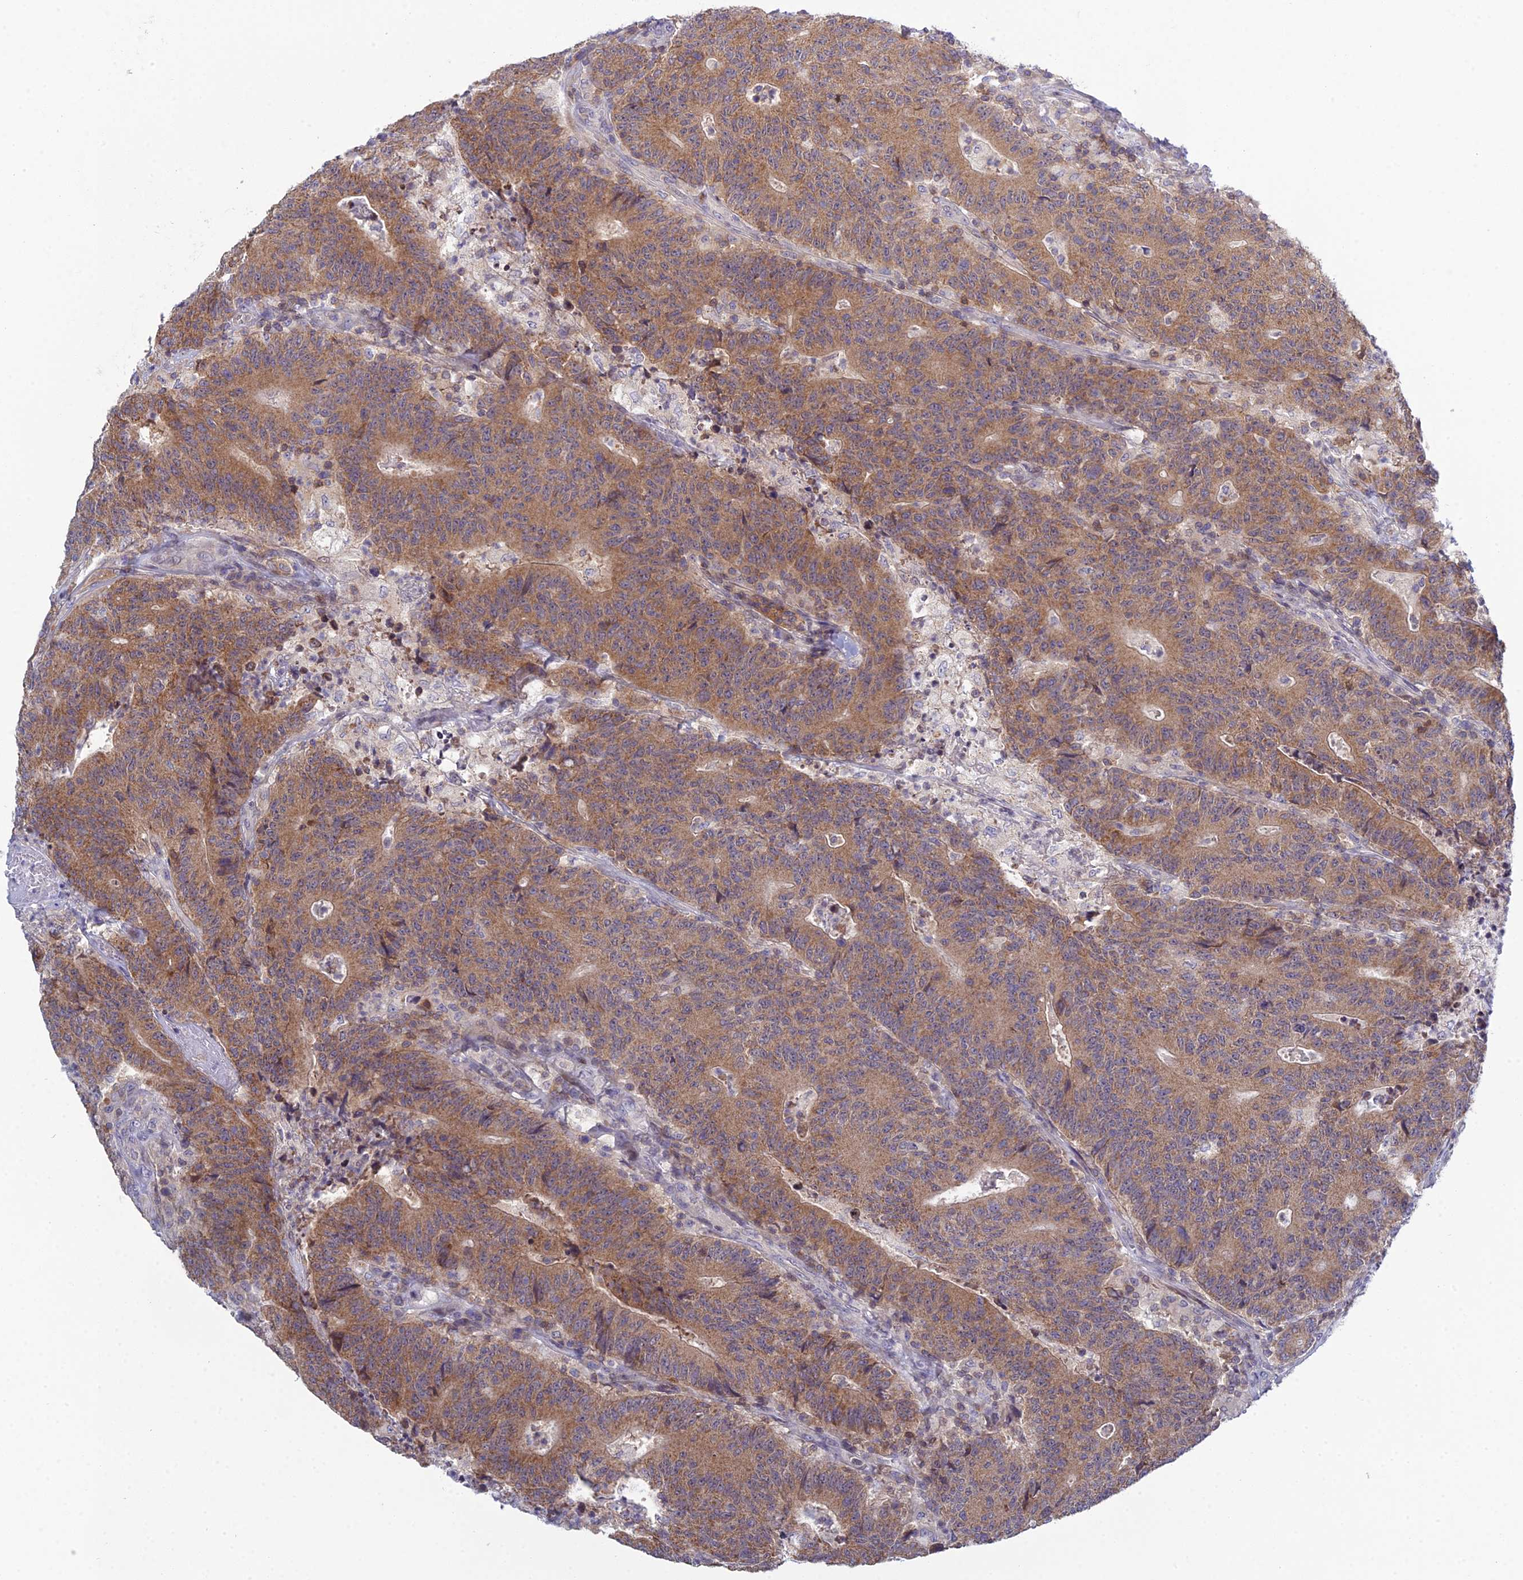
{"staining": {"intensity": "moderate", "quantity": ">75%", "location": "cytoplasmic/membranous"}, "tissue": "colorectal cancer", "cell_type": "Tumor cells", "image_type": "cancer", "snomed": [{"axis": "morphology", "description": "Adenocarcinoma, NOS"}, {"axis": "topography", "description": "Colon"}], "caption": "Tumor cells show medium levels of moderate cytoplasmic/membranous staining in approximately >75% of cells in adenocarcinoma (colorectal).", "gene": "ELOA2", "patient": {"sex": "female", "age": 75}}